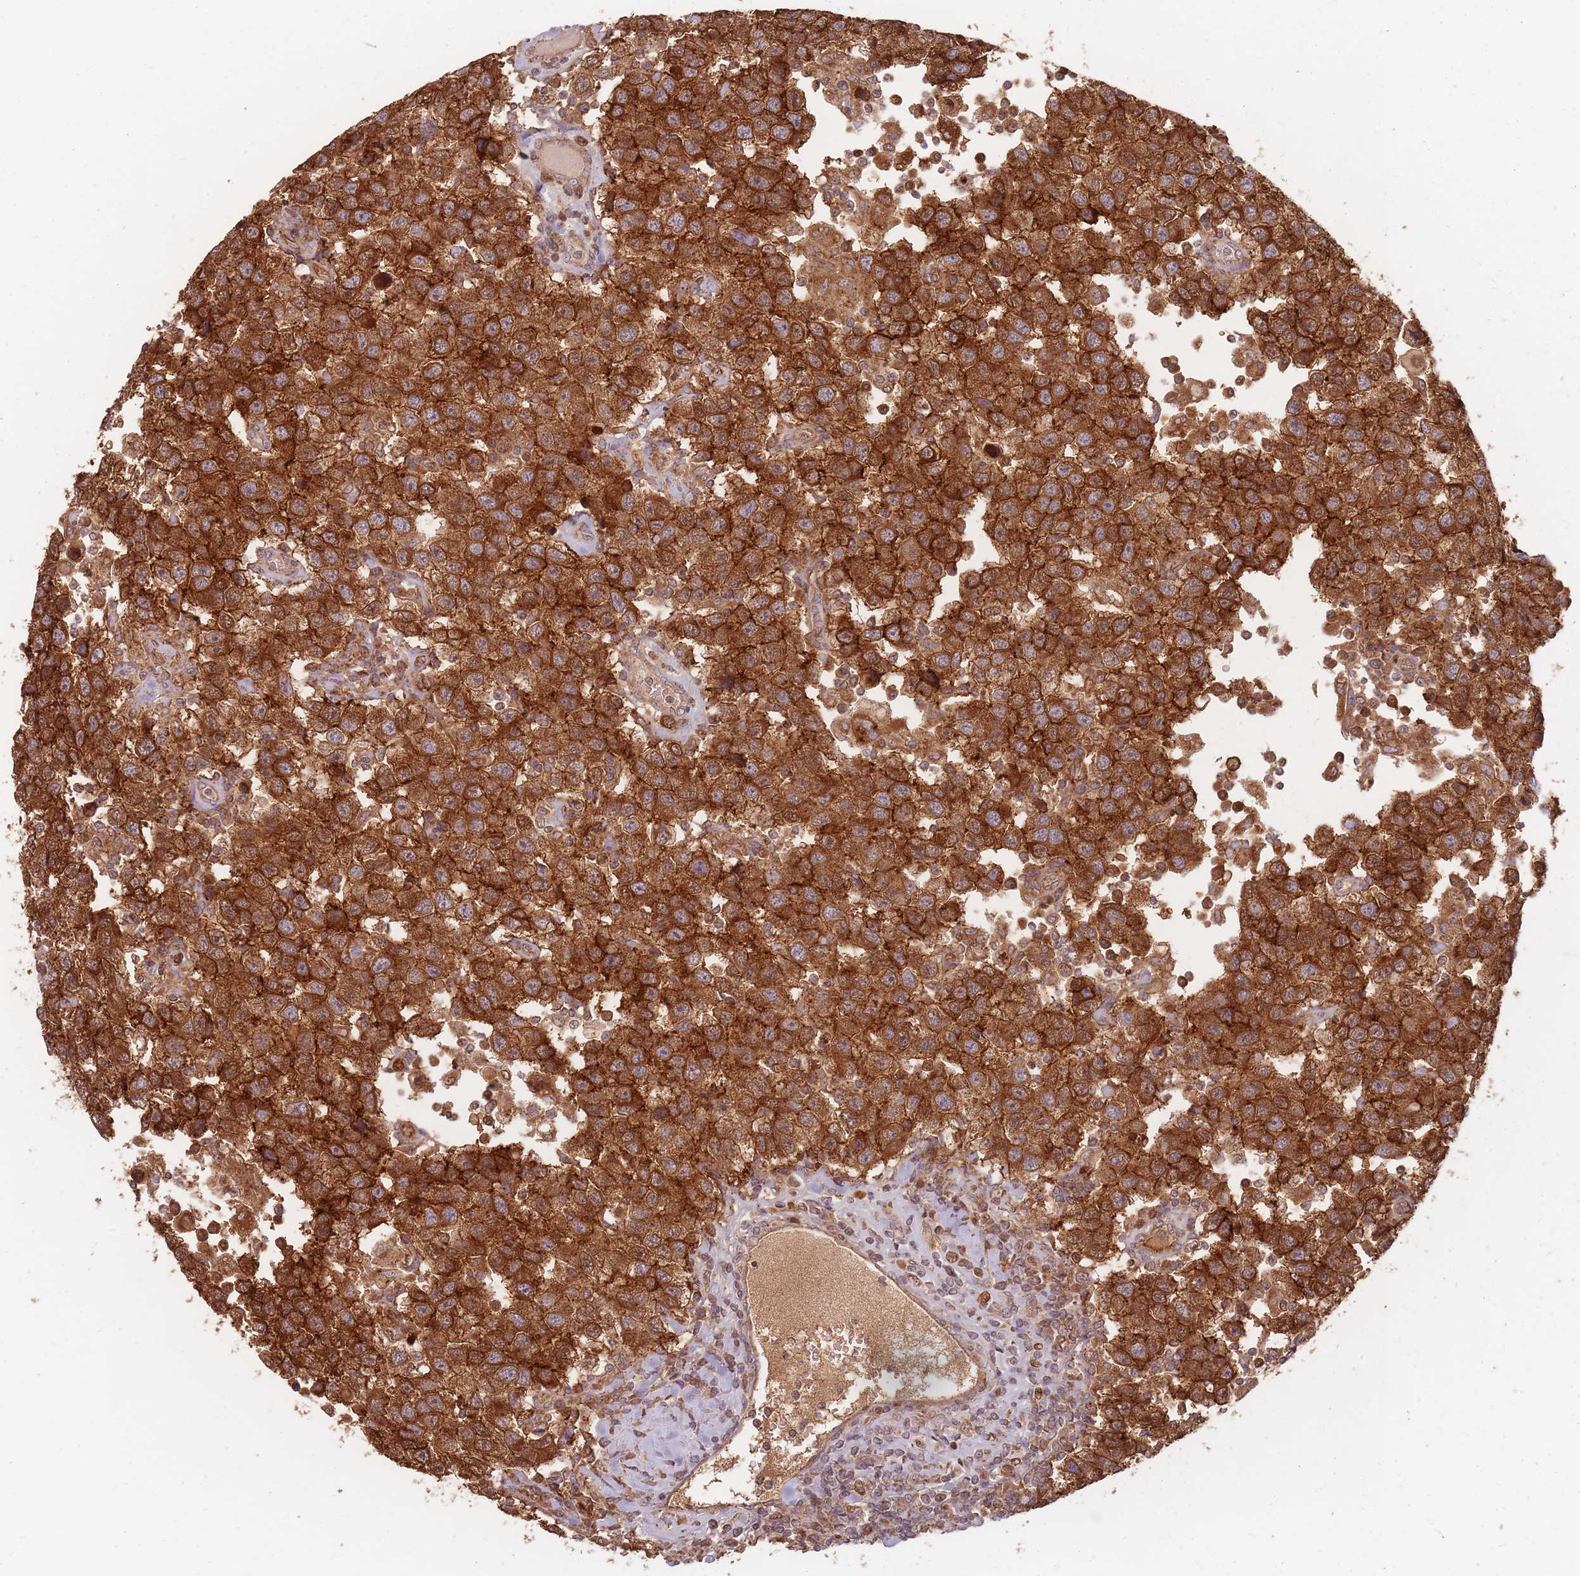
{"staining": {"intensity": "strong", "quantity": ">75%", "location": "cytoplasmic/membranous"}, "tissue": "testis cancer", "cell_type": "Tumor cells", "image_type": "cancer", "snomed": [{"axis": "morphology", "description": "Seminoma, NOS"}, {"axis": "topography", "description": "Testis"}], "caption": "DAB (3,3'-diaminobenzidine) immunohistochemical staining of testis cancer reveals strong cytoplasmic/membranous protein staining in approximately >75% of tumor cells. The protein of interest is stained brown, and the nuclei are stained in blue (DAB (3,3'-diaminobenzidine) IHC with brightfield microscopy, high magnification).", "gene": "MRPS6", "patient": {"sex": "male", "age": 41}}